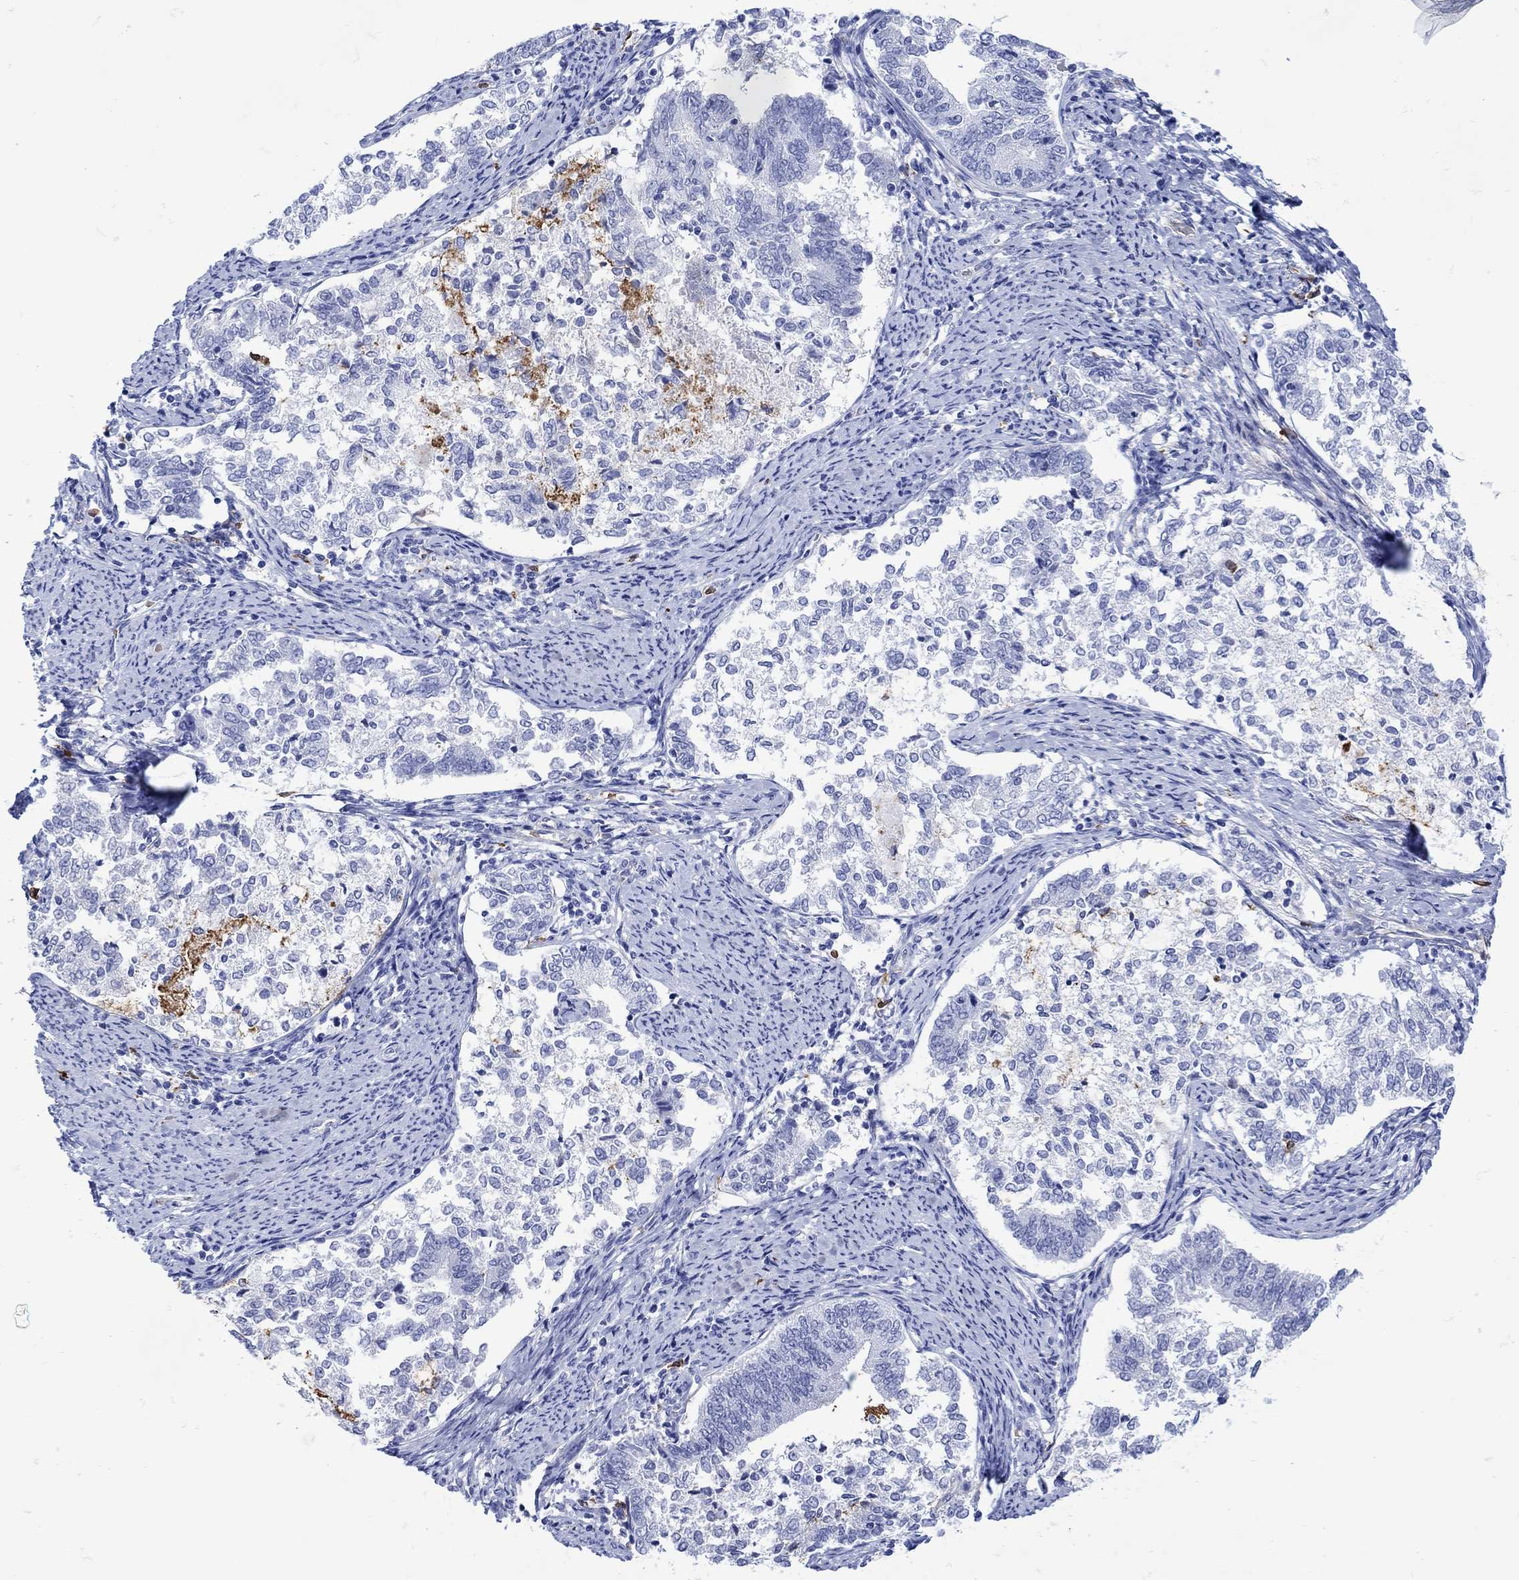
{"staining": {"intensity": "negative", "quantity": "none", "location": "none"}, "tissue": "endometrial cancer", "cell_type": "Tumor cells", "image_type": "cancer", "snomed": [{"axis": "morphology", "description": "Adenocarcinoma, NOS"}, {"axis": "topography", "description": "Endometrium"}], "caption": "Immunohistochemistry (IHC) image of human endometrial cancer (adenocarcinoma) stained for a protein (brown), which shows no staining in tumor cells.", "gene": "LINGO3", "patient": {"sex": "female", "age": 65}}